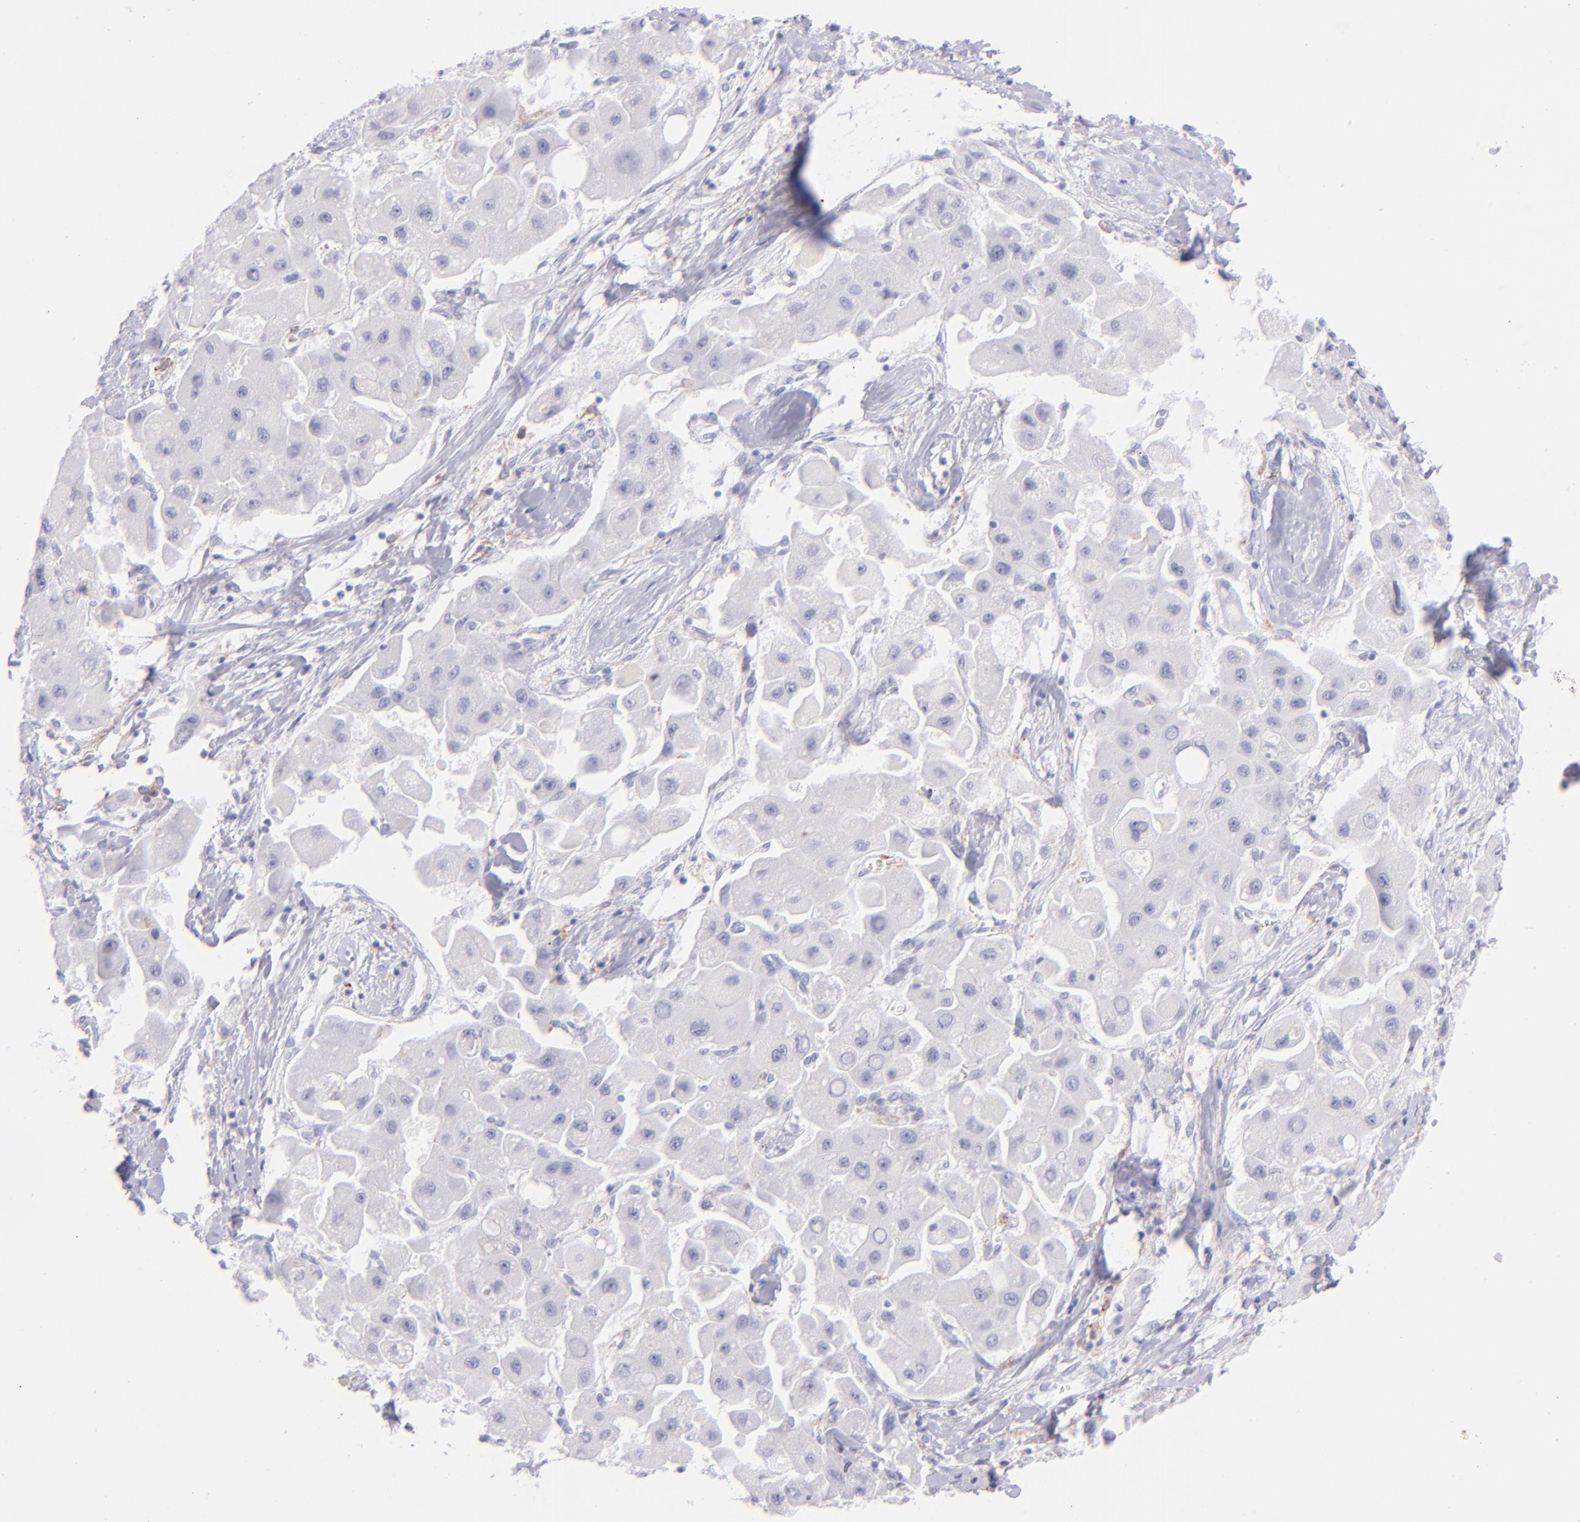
{"staining": {"intensity": "negative", "quantity": "none", "location": "none"}, "tissue": "liver cancer", "cell_type": "Tumor cells", "image_type": "cancer", "snomed": [{"axis": "morphology", "description": "Carcinoma, Hepatocellular, NOS"}, {"axis": "topography", "description": "Liver"}], "caption": "An image of human liver cancer is negative for staining in tumor cells.", "gene": "CD72", "patient": {"sex": "male", "age": 24}}